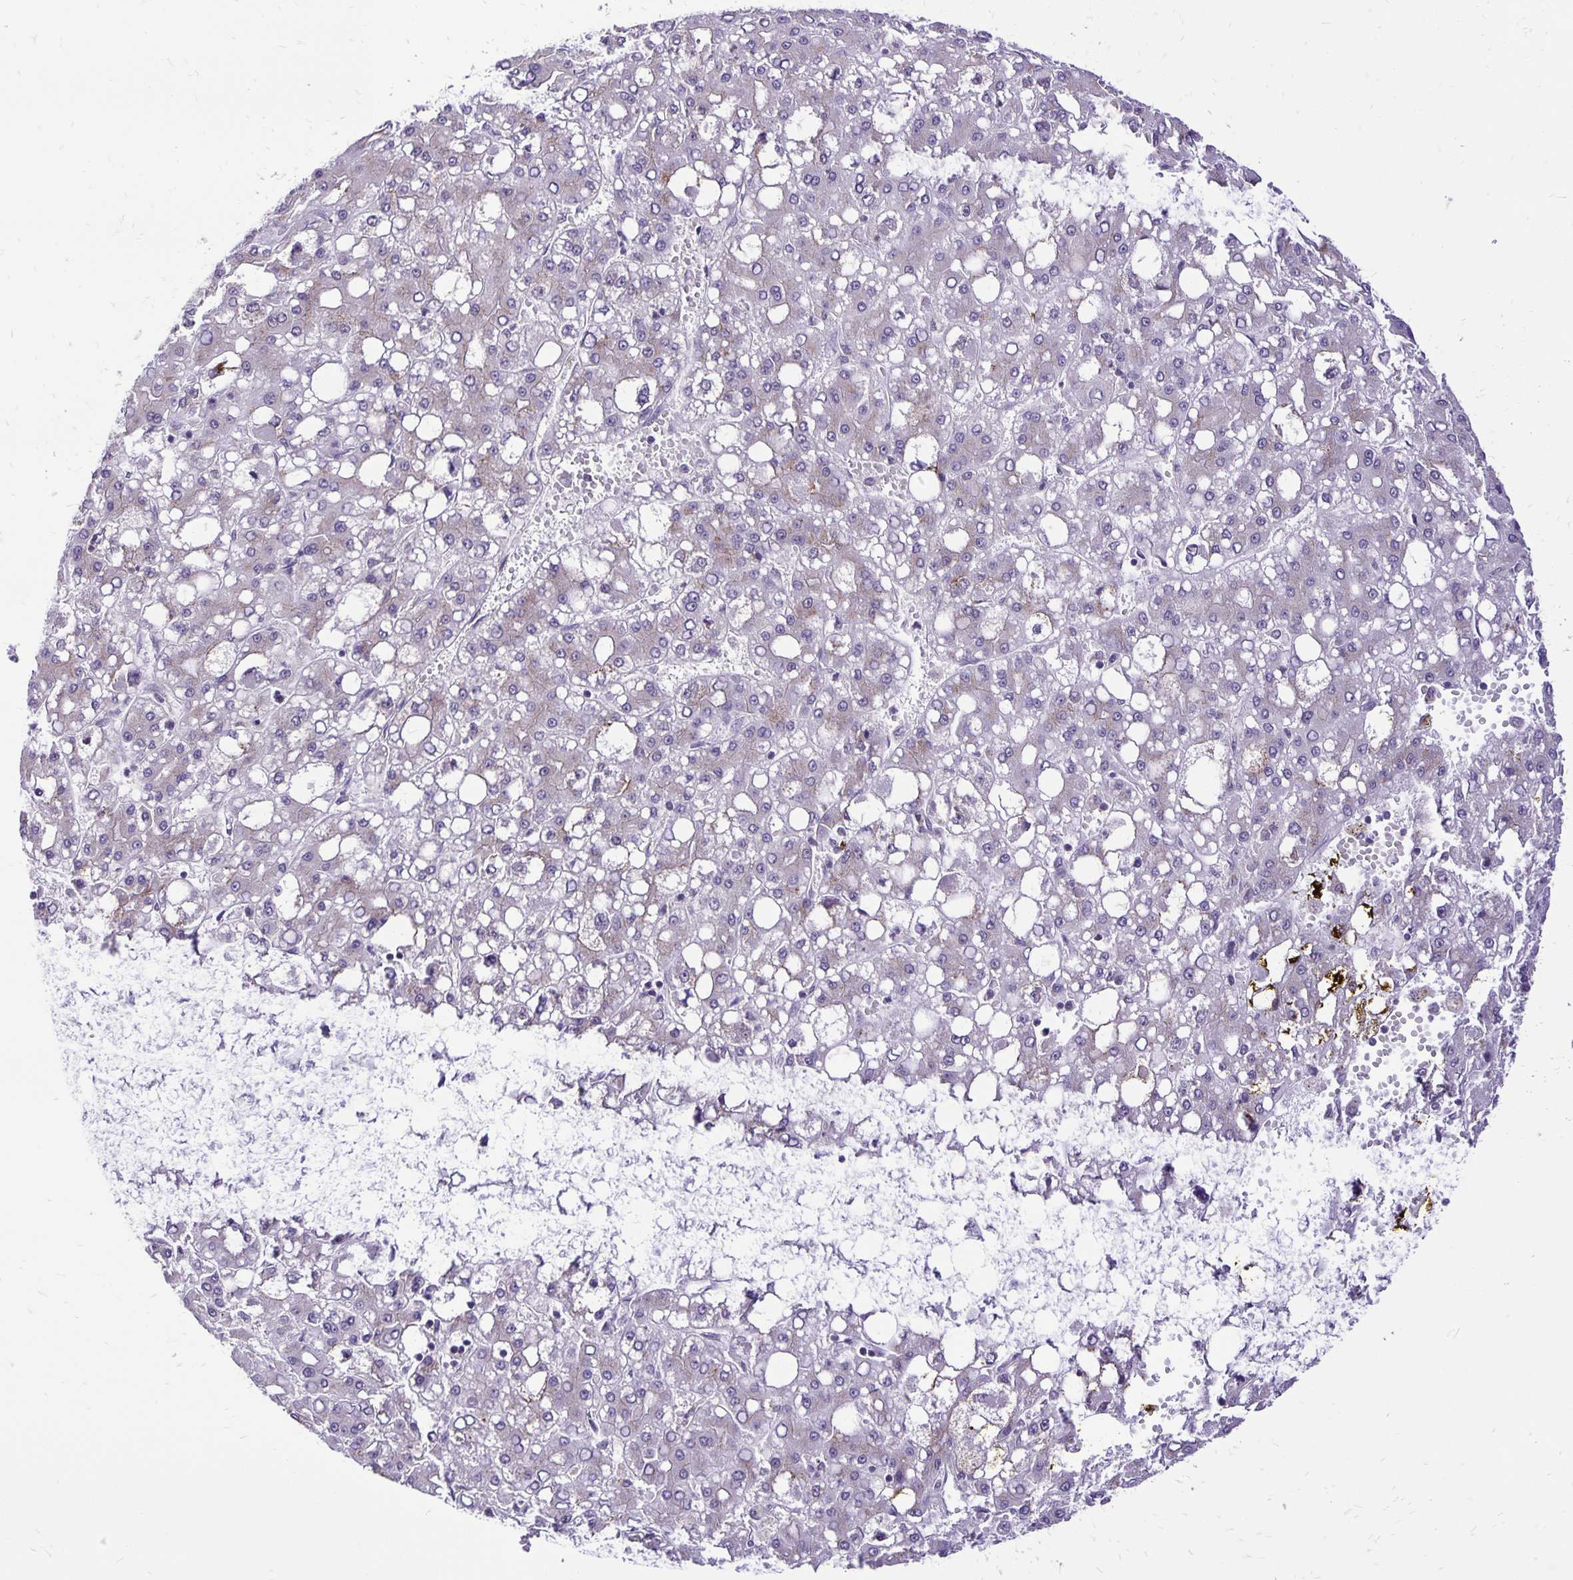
{"staining": {"intensity": "negative", "quantity": "none", "location": "none"}, "tissue": "liver cancer", "cell_type": "Tumor cells", "image_type": "cancer", "snomed": [{"axis": "morphology", "description": "Carcinoma, Hepatocellular, NOS"}, {"axis": "topography", "description": "Liver"}], "caption": "Immunohistochemical staining of hepatocellular carcinoma (liver) shows no significant staining in tumor cells.", "gene": "GOLGA5", "patient": {"sex": "male", "age": 65}}